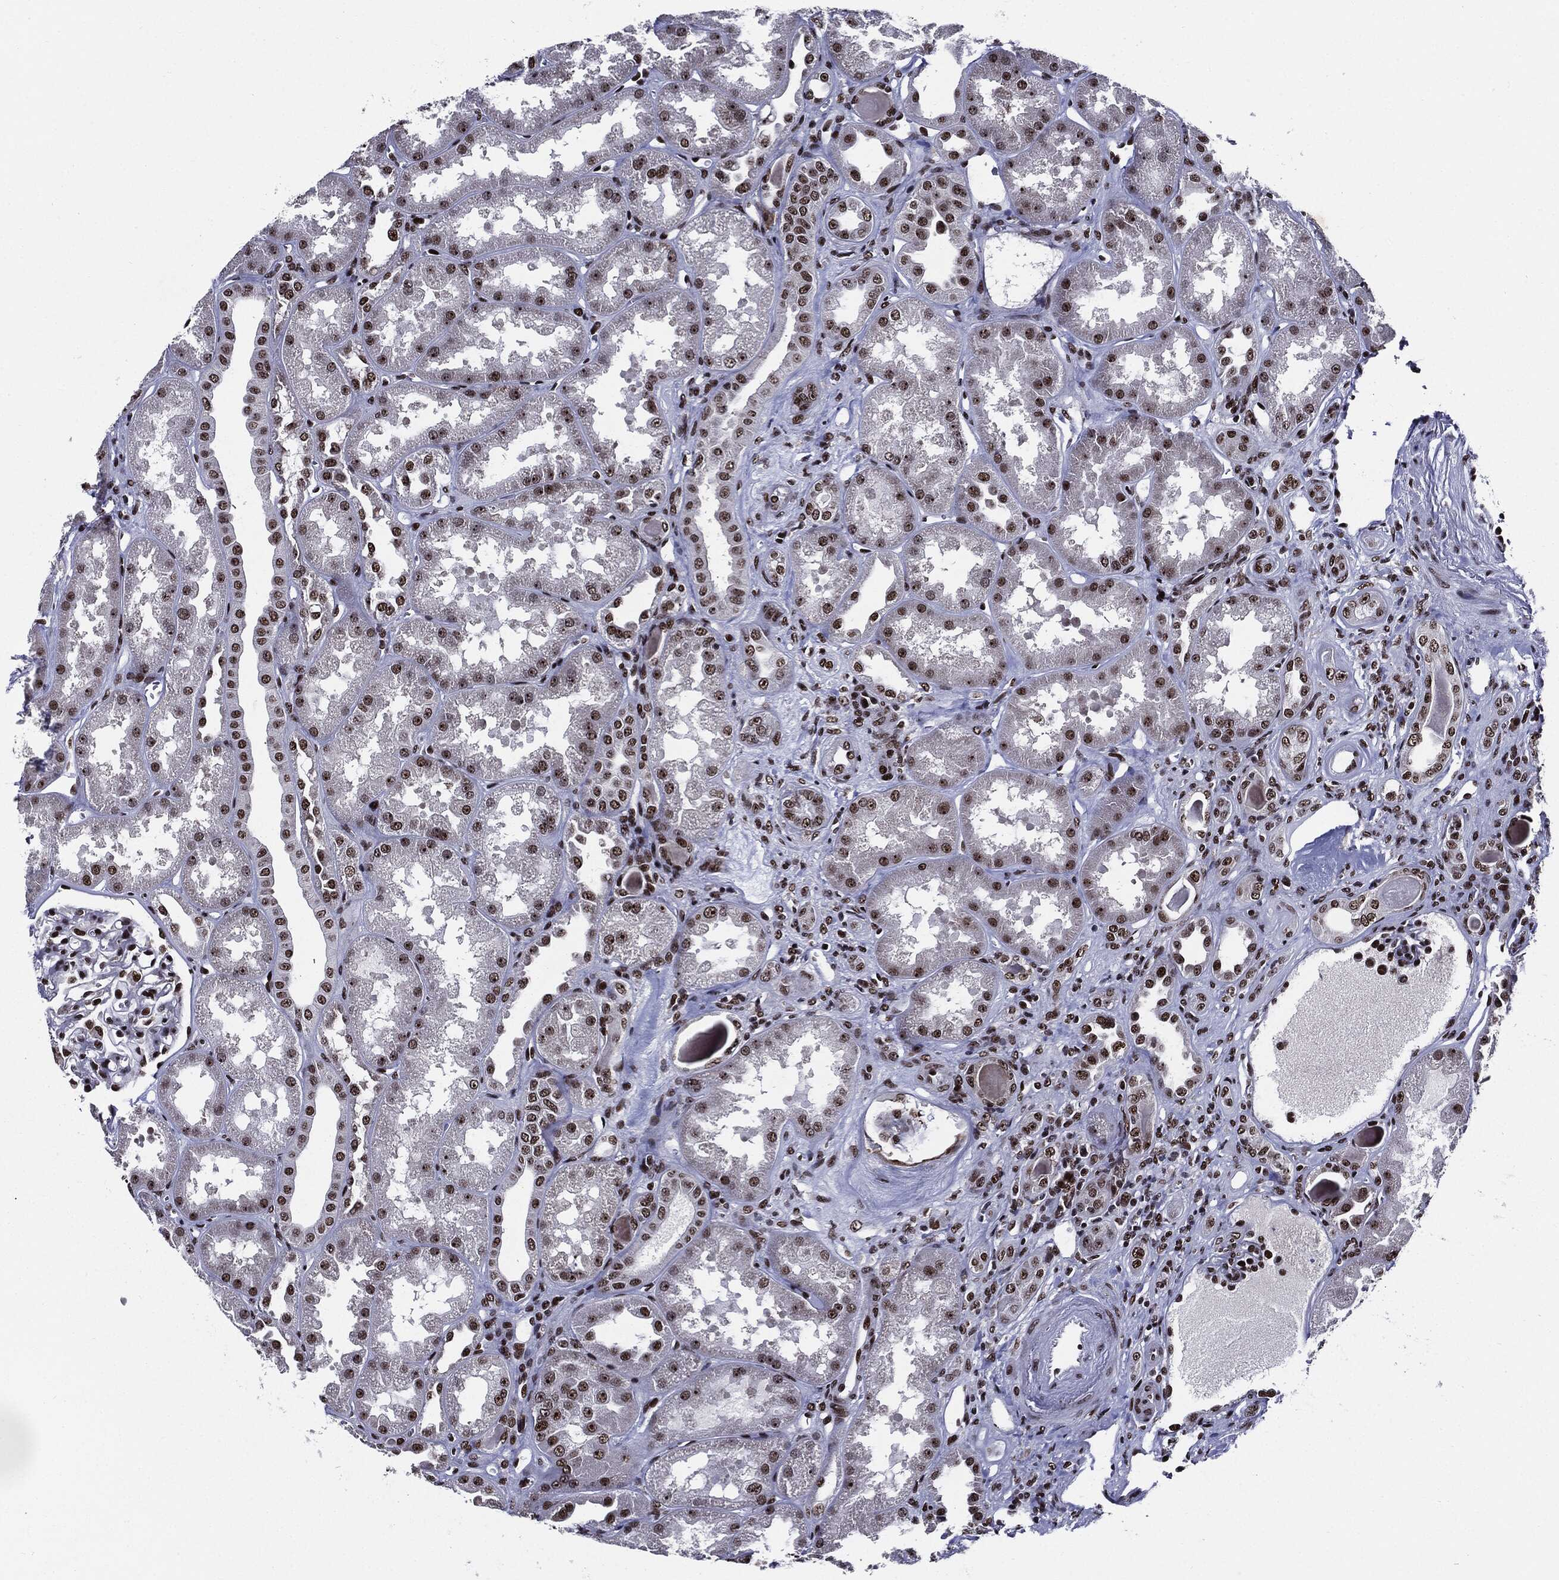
{"staining": {"intensity": "strong", "quantity": "<25%", "location": "nuclear"}, "tissue": "kidney", "cell_type": "Cells in glomeruli", "image_type": "normal", "snomed": [{"axis": "morphology", "description": "Normal tissue, NOS"}, {"axis": "topography", "description": "Kidney"}], "caption": "Immunohistochemistry of unremarkable kidney reveals medium levels of strong nuclear expression in about <25% of cells in glomeruli.", "gene": "ZFP91", "patient": {"sex": "male", "age": 61}}